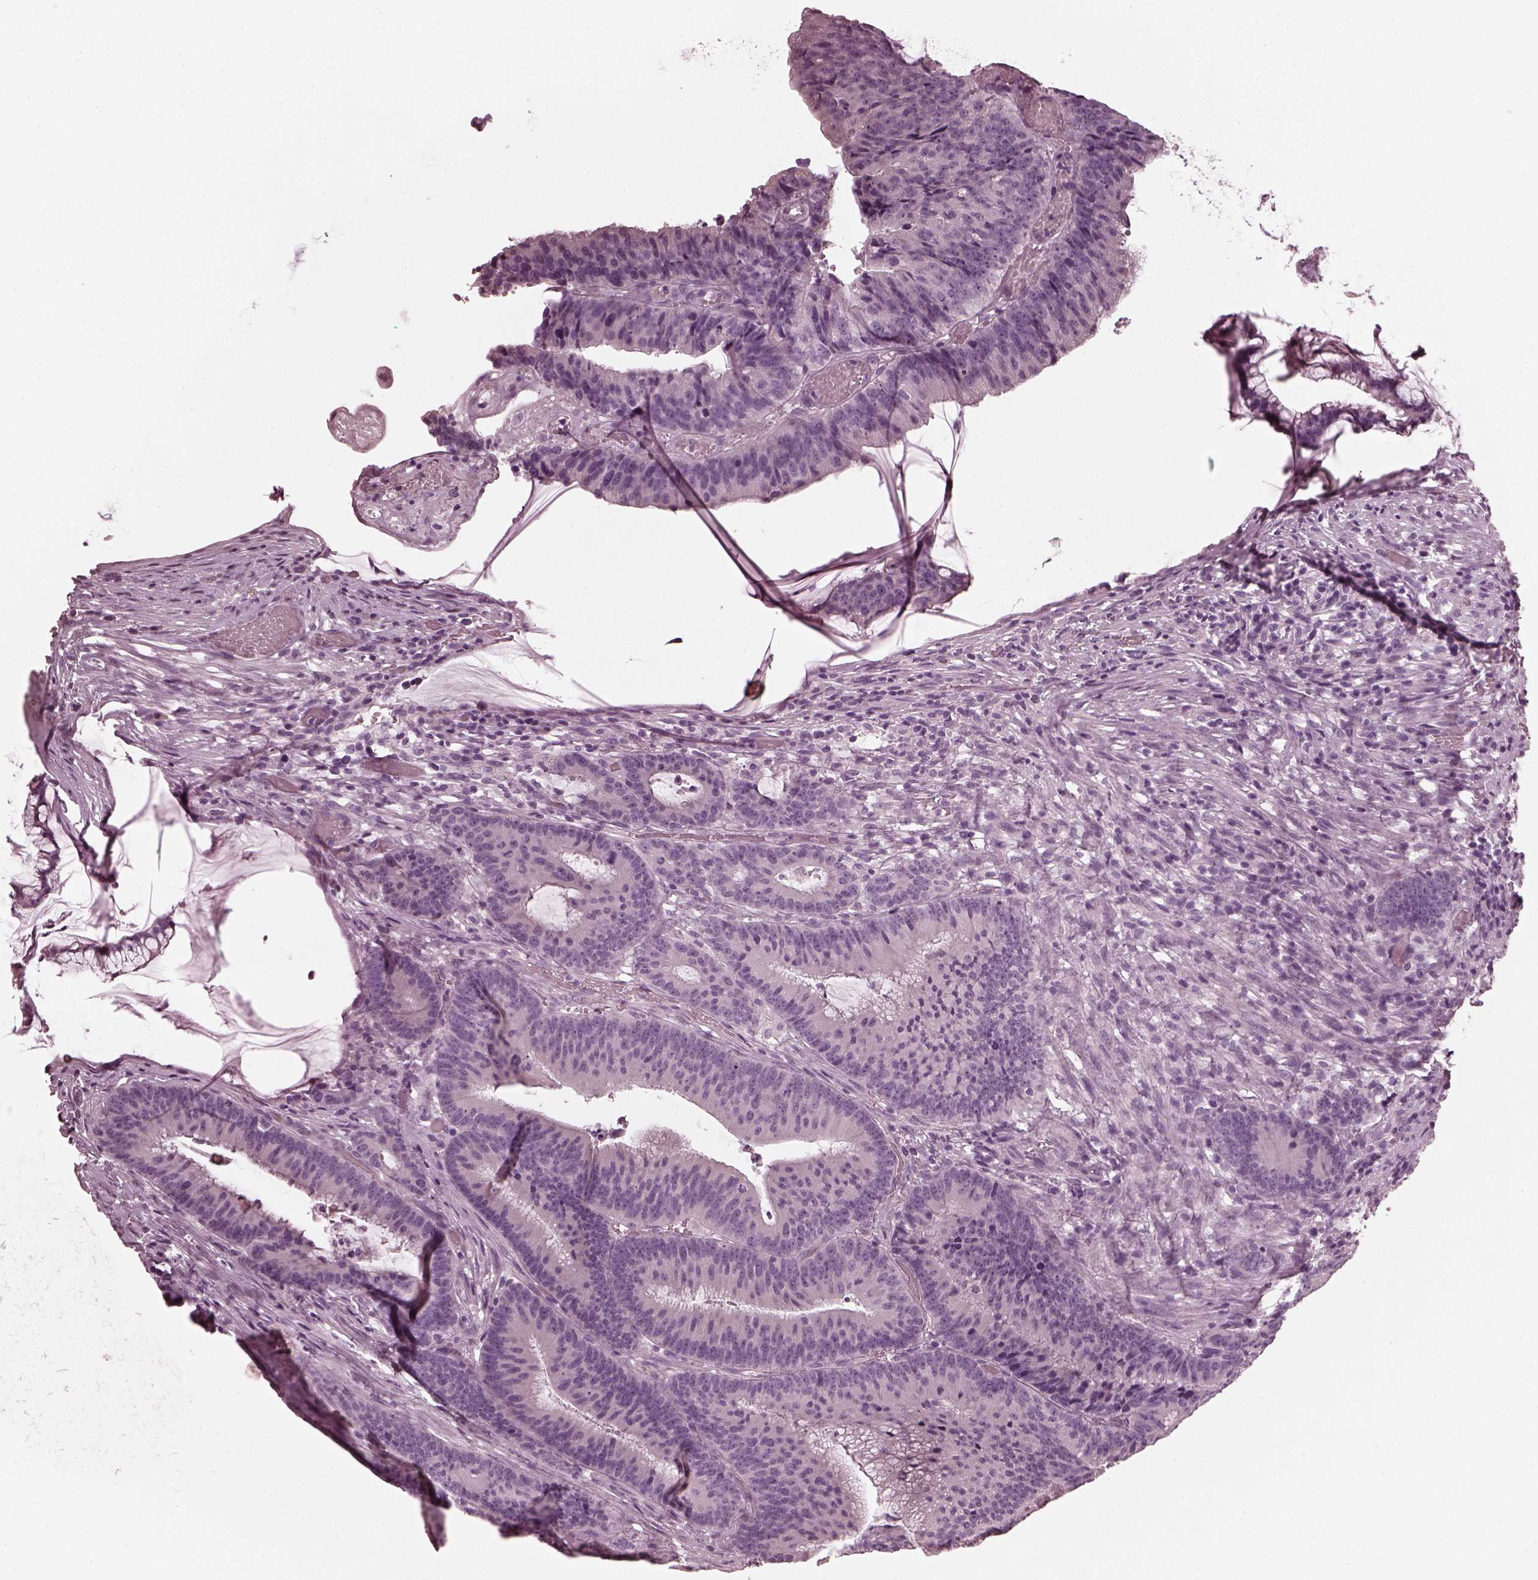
{"staining": {"intensity": "negative", "quantity": "none", "location": "none"}, "tissue": "colorectal cancer", "cell_type": "Tumor cells", "image_type": "cancer", "snomed": [{"axis": "morphology", "description": "Adenocarcinoma, NOS"}, {"axis": "topography", "description": "Colon"}], "caption": "An IHC photomicrograph of colorectal cancer is shown. There is no staining in tumor cells of colorectal cancer.", "gene": "SAXO2", "patient": {"sex": "female", "age": 78}}